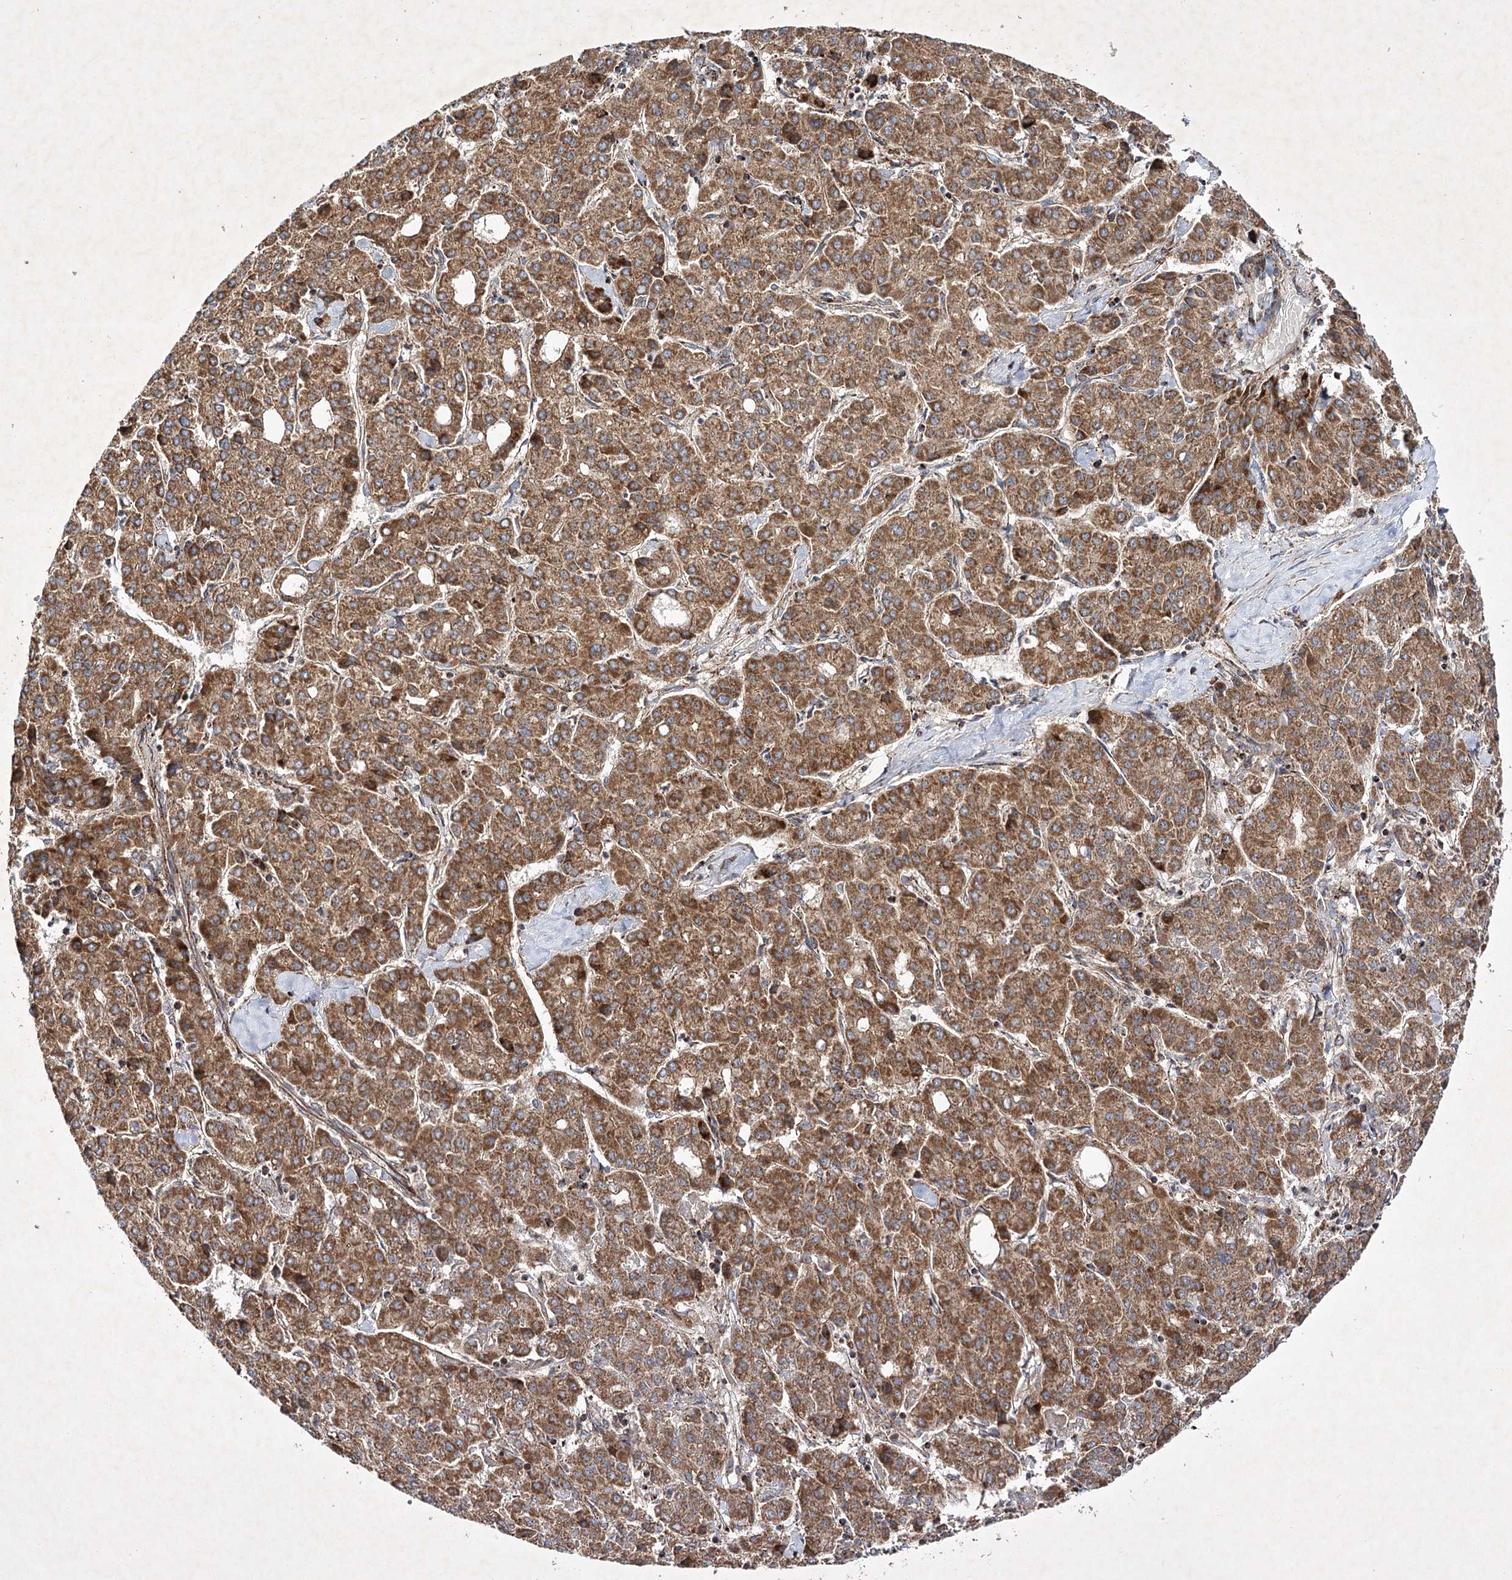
{"staining": {"intensity": "moderate", "quantity": ">75%", "location": "cytoplasmic/membranous"}, "tissue": "liver cancer", "cell_type": "Tumor cells", "image_type": "cancer", "snomed": [{"axis": "morphology", "description": "Carcinoma, Hepatocellular, NOS"}, {"axis": "topography", "description": "Liver"}], "caption": "Liver cancer (hepatocellular carcinoma) stained for a protein (brown) demonstrates moderate cytoplasmic/membranous positive positivity in approximately >75% of tumor cells.", "gene": "SCRN3", "patient": {"sex": "male", "age": 65}}